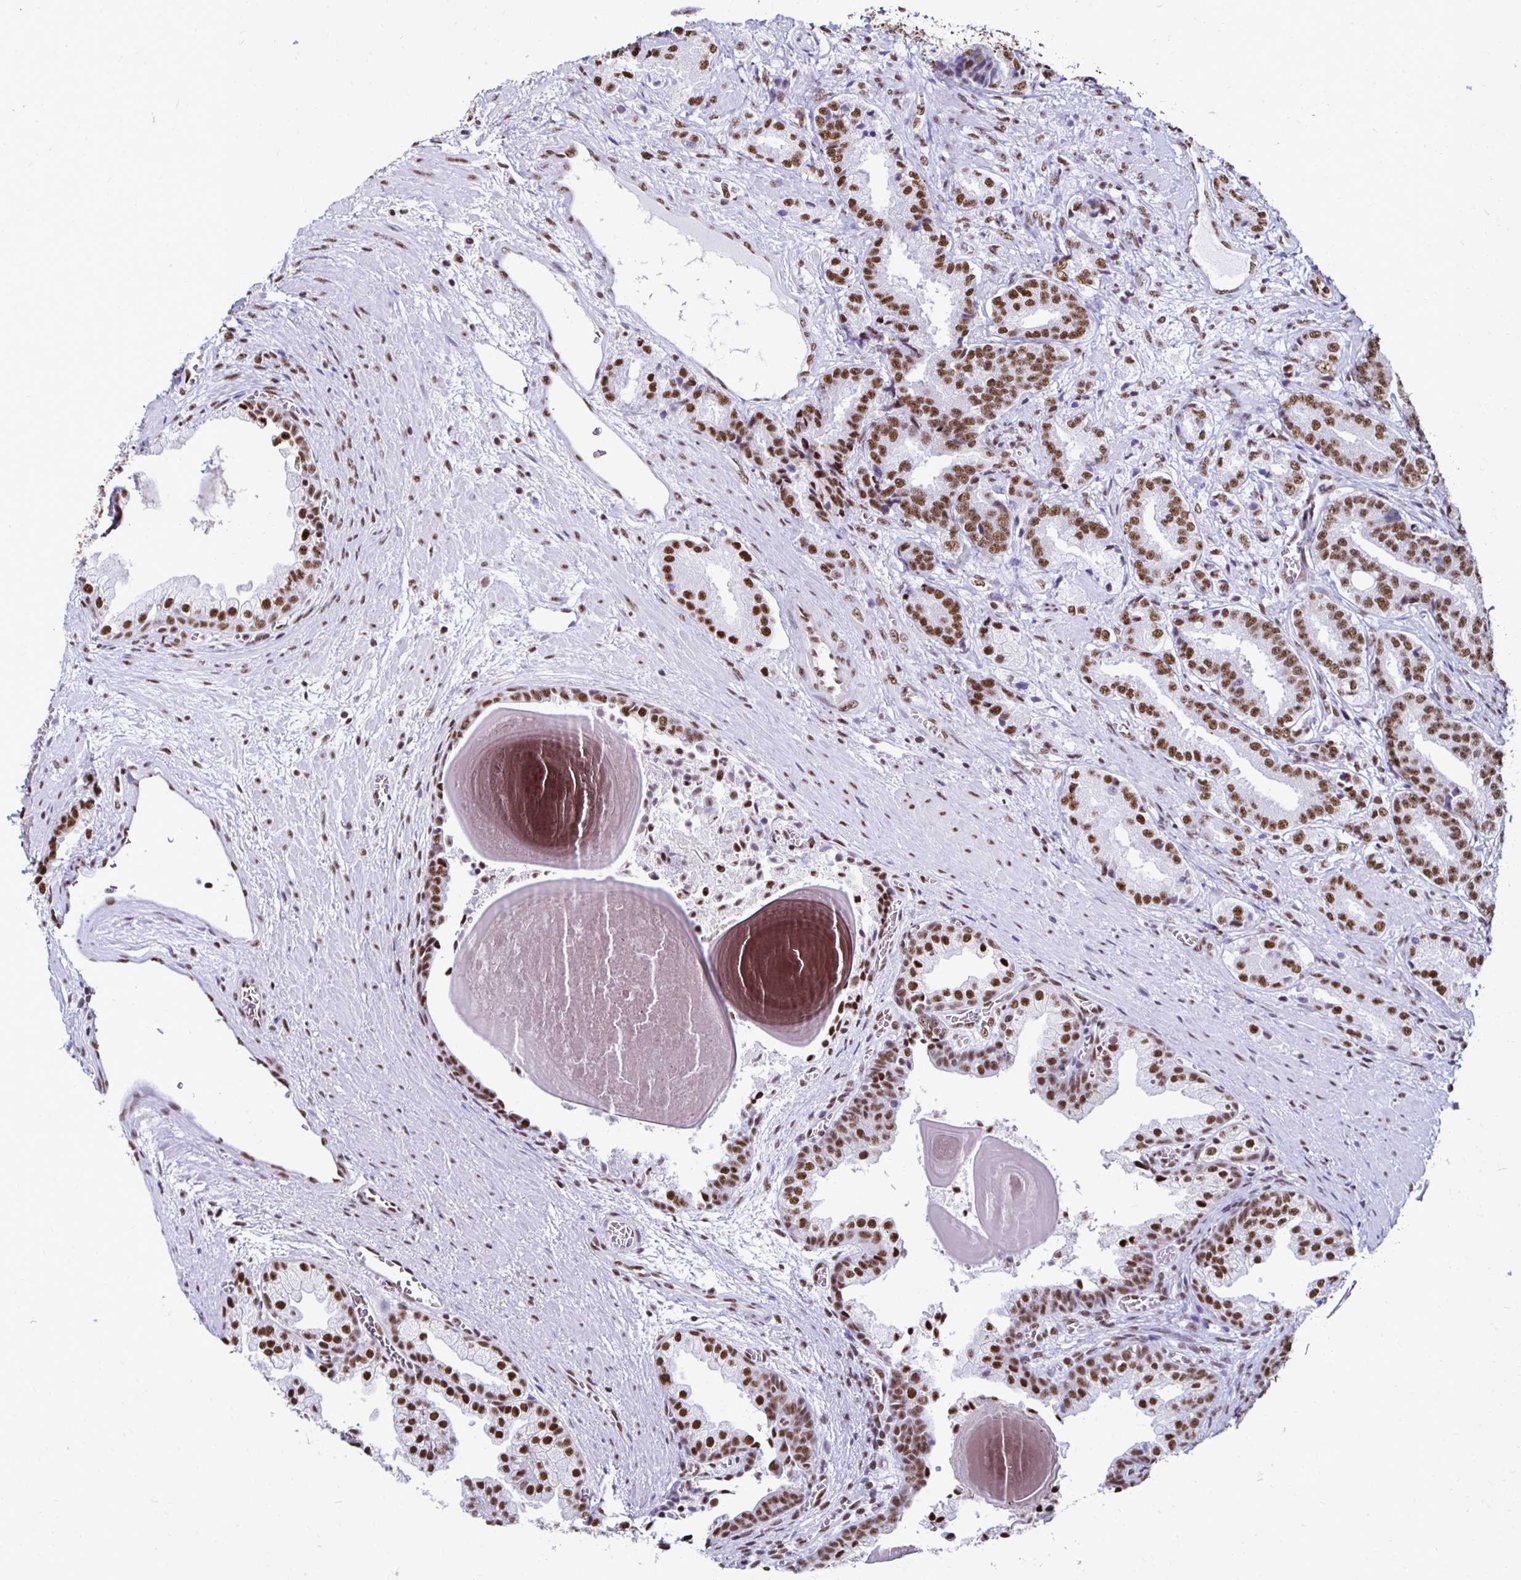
{"staining": {"intensity": "strong", "quantity": ">75%", "location": "nuclear"}, "tissue": "prostate cancer", "cell_type": "Tumor cells", "image_type": "cancer", "snomed": [{"axis": "morphology", "description": "Adenocarcinoma, High grade"}, {"axis": "topography", "description": "Prostate and seminal vesicle, NOS"}], "caption": "A micrograph of human prostate high-grade adenocarcinoma stained for a protein reveals strong nuclear brown staining in tumor cells.", "gene": "NONO", "patient": {"sex": "male", "age": 61}}